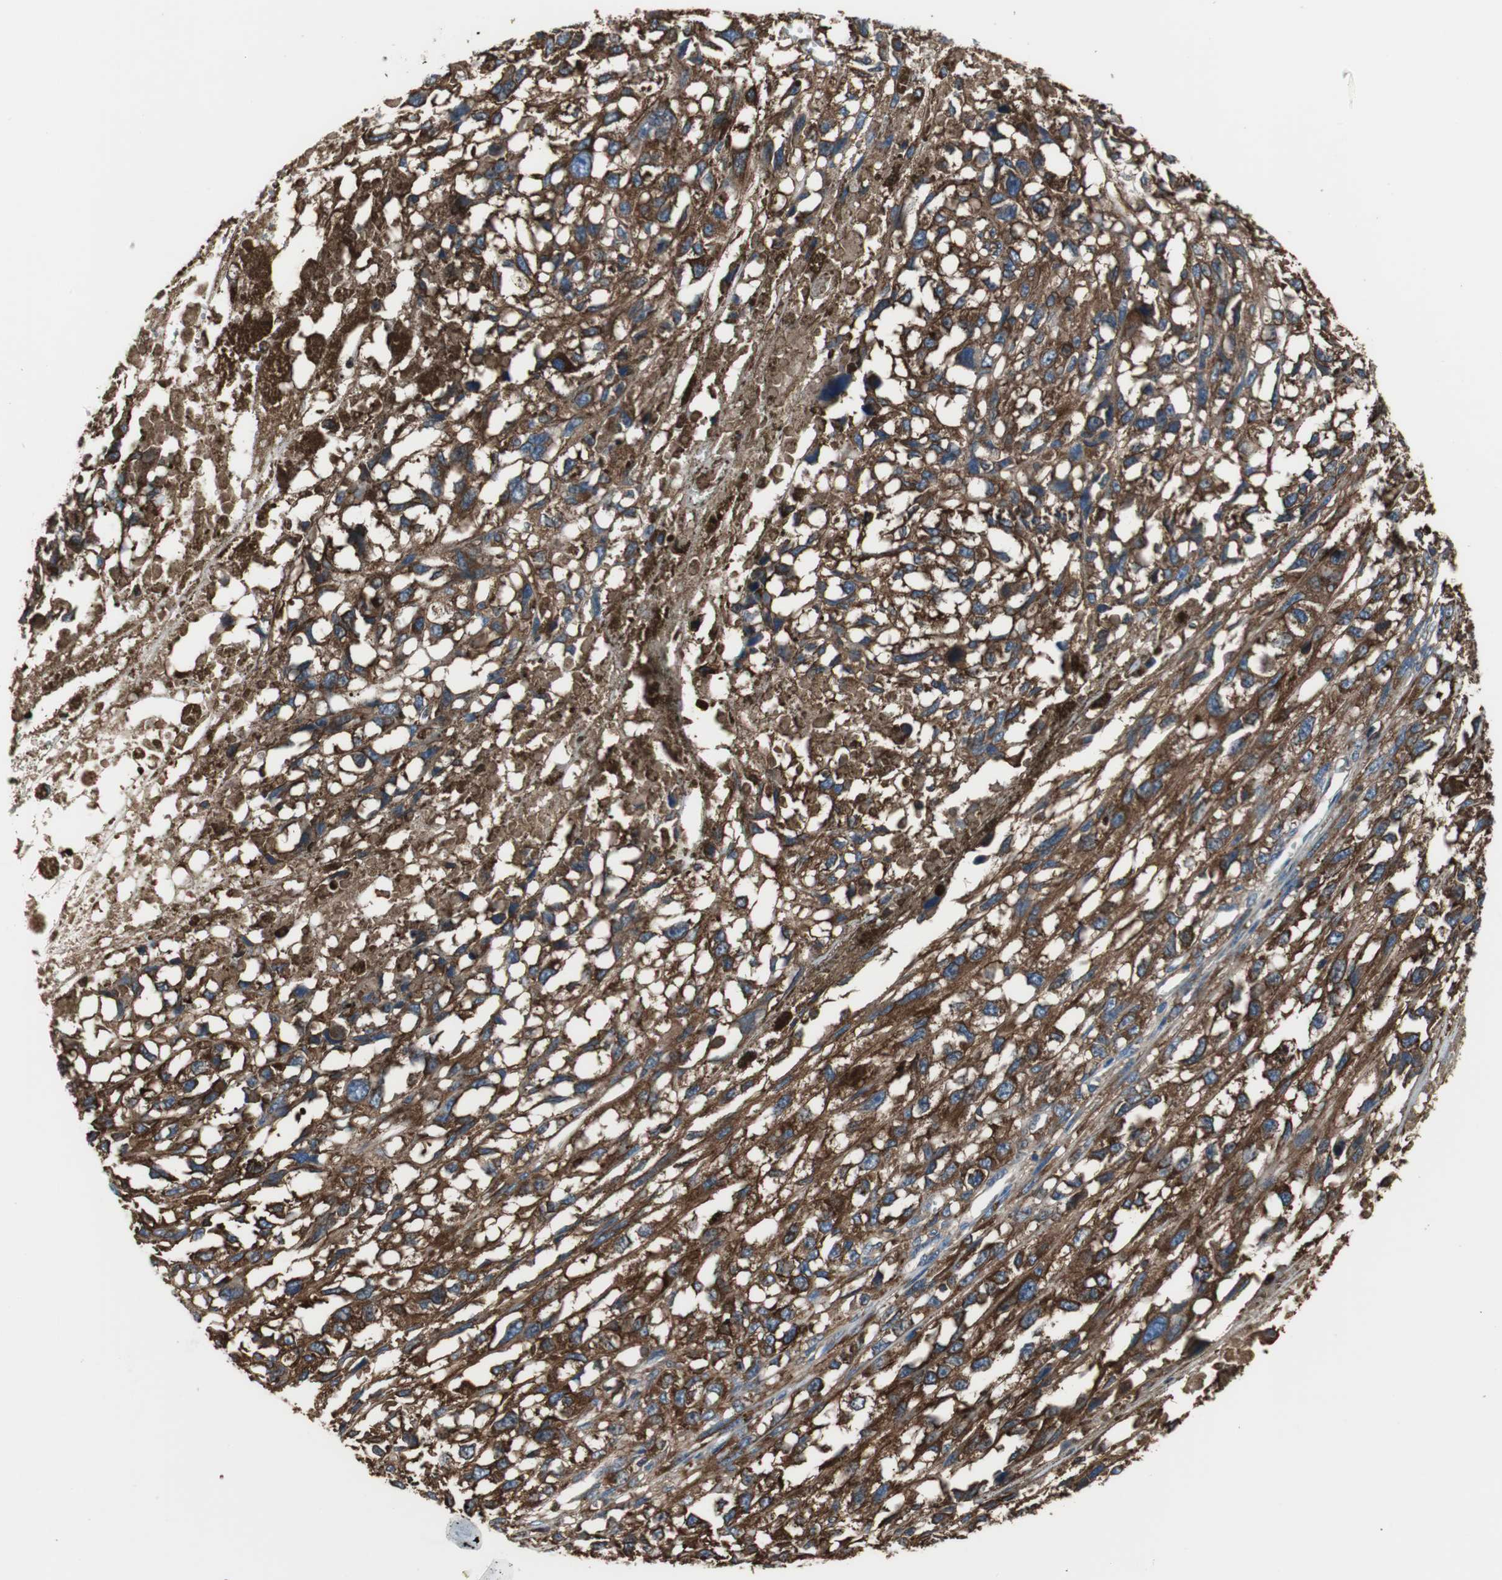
{"staining": {"intensity": "strong", "quantity": ">75%", "location": "cytoplasmic/membranous"}, "tissue": "melanoma", "cell_type": "Tumor cells", "image_type": "cancer", "snomed": [{"axis": "morphology", "description": "Malignant melanoma, Metastatic site"}, {"axis": "topography", "description": "Lymph node"}], "caption": "DAB immunohistochemical staining of human melanoma reveals strong cytoplasmic/membranous protein staining in approximately >75% of tumor cells. Nuclei are stained in blue.", "gene": "ACTN1", "patient": {"sex": "male", "age": 59}}